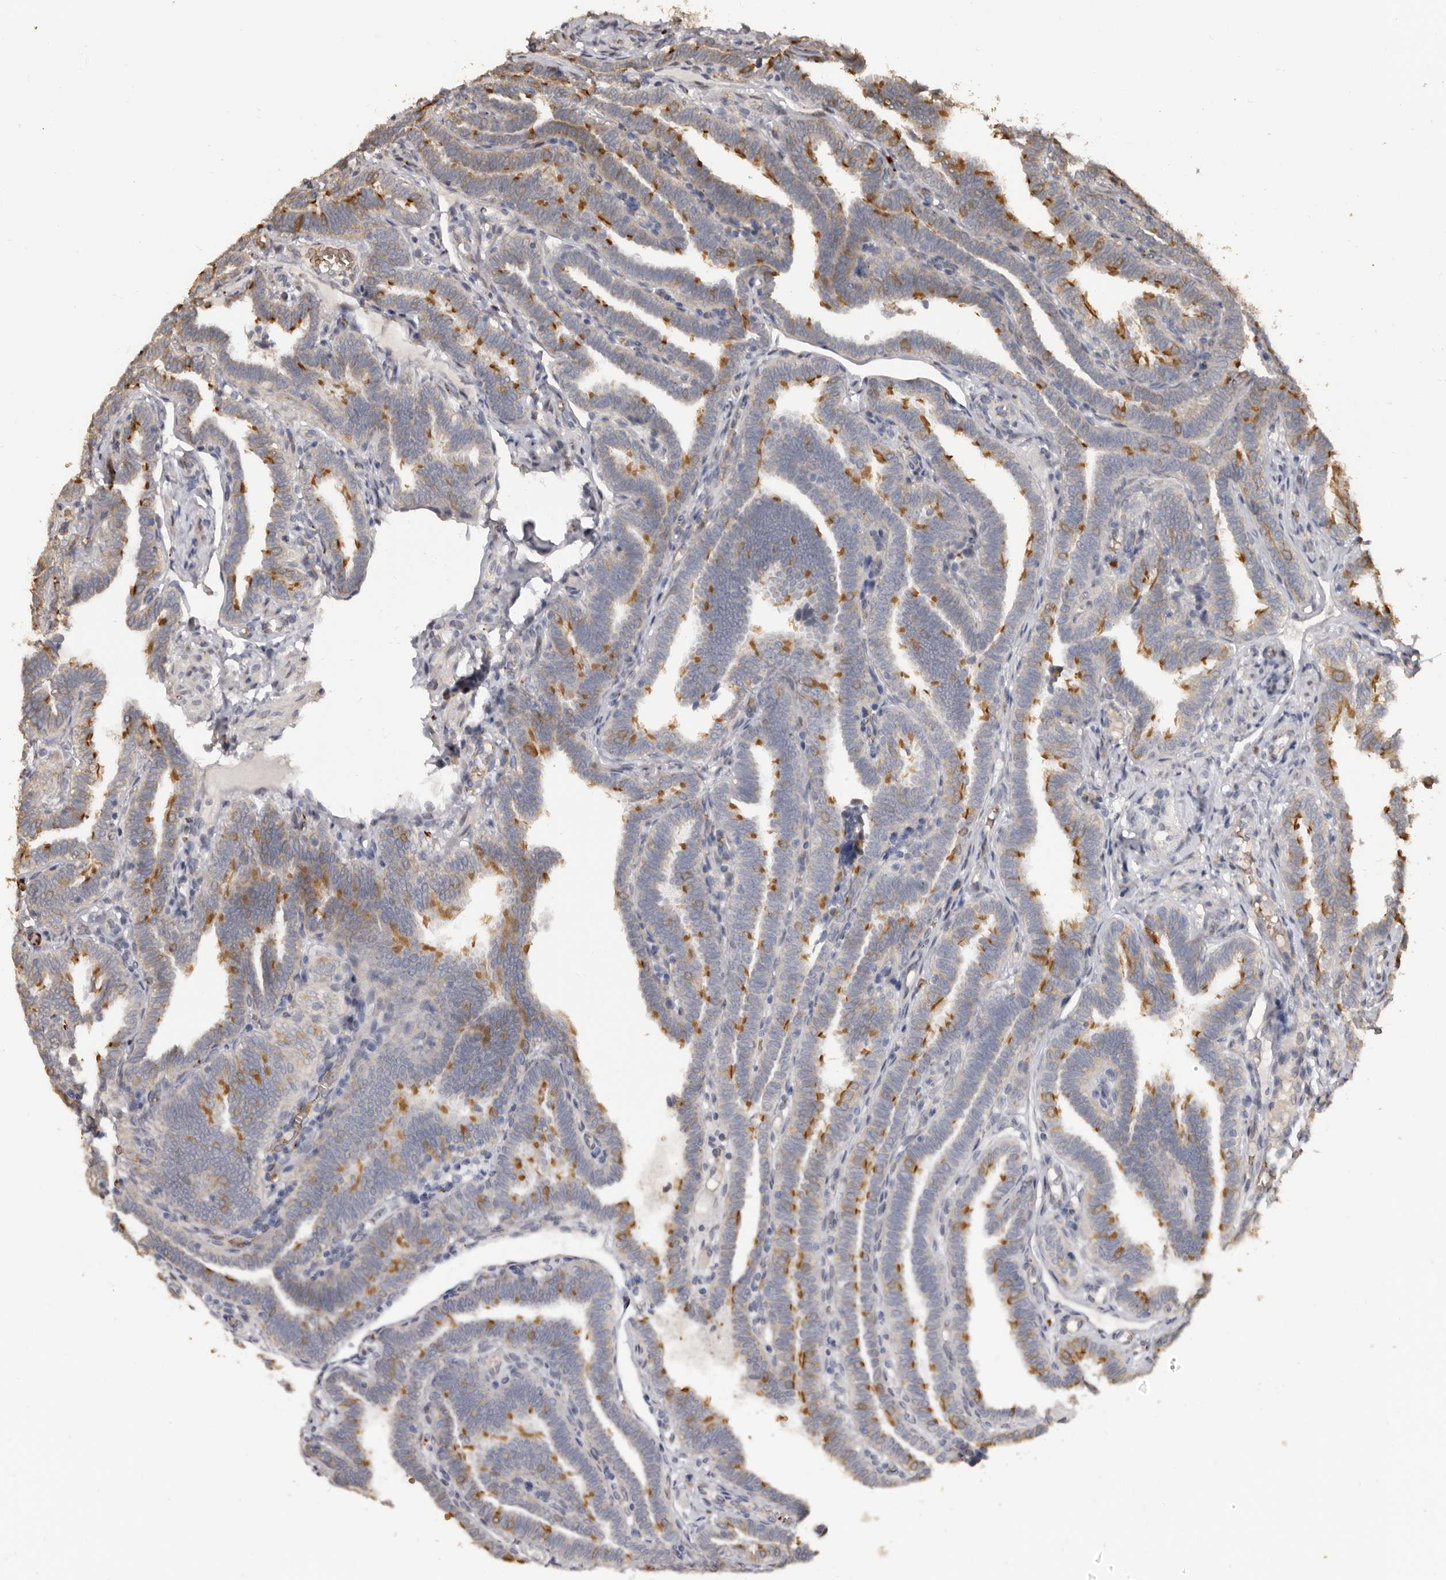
{"staining": {"intensity": "strong", "quantity": "25%-75%", "location": "cytoplasmic/membranous"}, "tissue": "fallopian tube", "cell_type": "Glandular cells", "image_type": "normal", "snomed": [{"axis": "morphology", "description": "Normal tissue, NOS"}, {"axis": "topography", "description": "Fallopian tube"}], "caption": "Glandular cells show high levels of strong cytoplasmic/membranous staining in about 25%-75% of cells in unremarkable human fallopian tube.", "gene": "ENTREP1", "patient": {"sex": "female", "age": 39}}